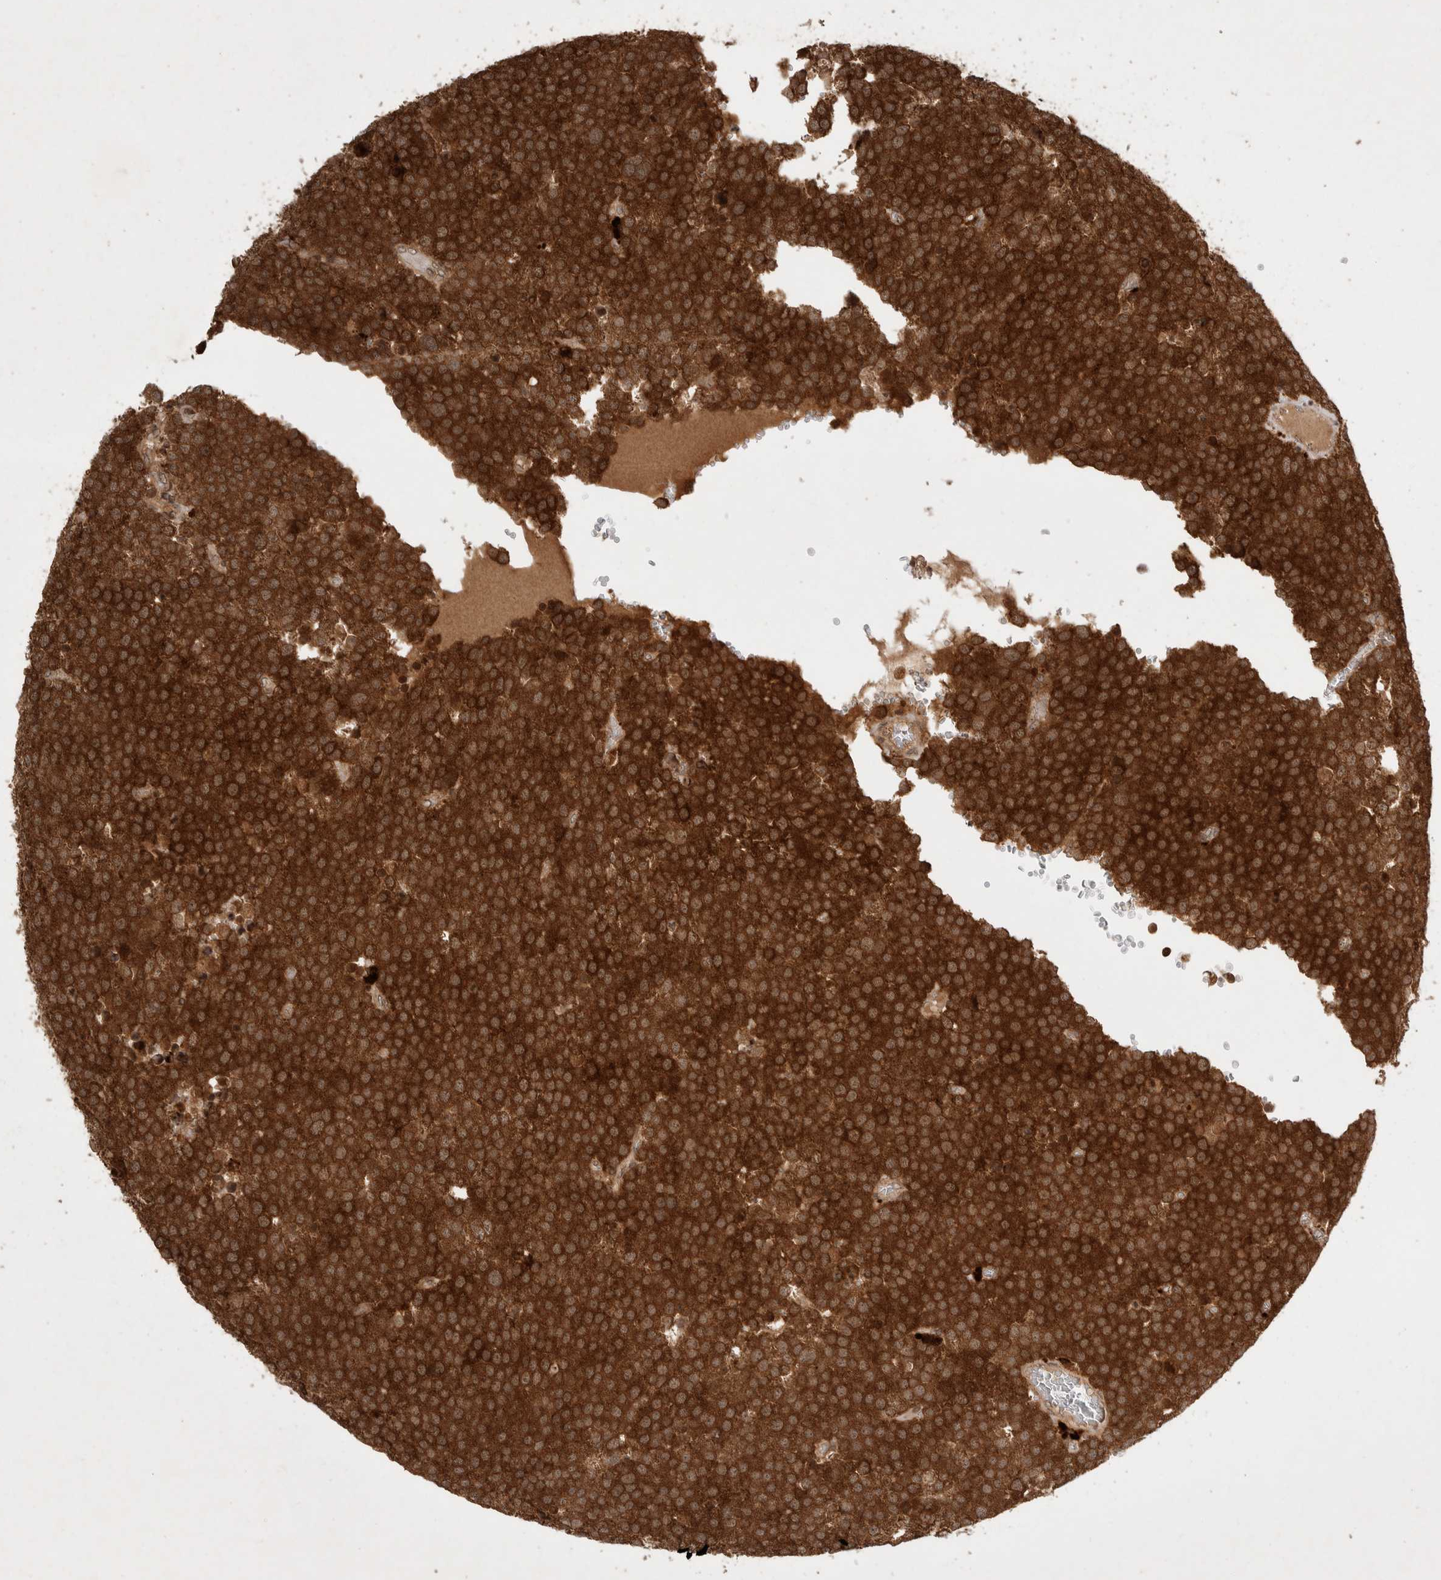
{"staining": {"intensity": "strong", "quantity": ">75%", "location": "cytoplasmic/membranous"}, "tissue": "testis cancer", "cell_type": "Tumor cells", "image_type": "cancer", "snomed": [{"axis": "morphology", "description": "Seminoma, NOS"}, {"axis": "topography", "description": "Testis"}], "caption": "Immunohistochemistry photomicrograph of human seminoma (testis) stained for a protein (brown), which shows high levels of strong cytoplasmic/membranous staining in about >75% of tumor cells.", "gene": "FAM221A", "patient": {"sex": "male", "age": 71}}